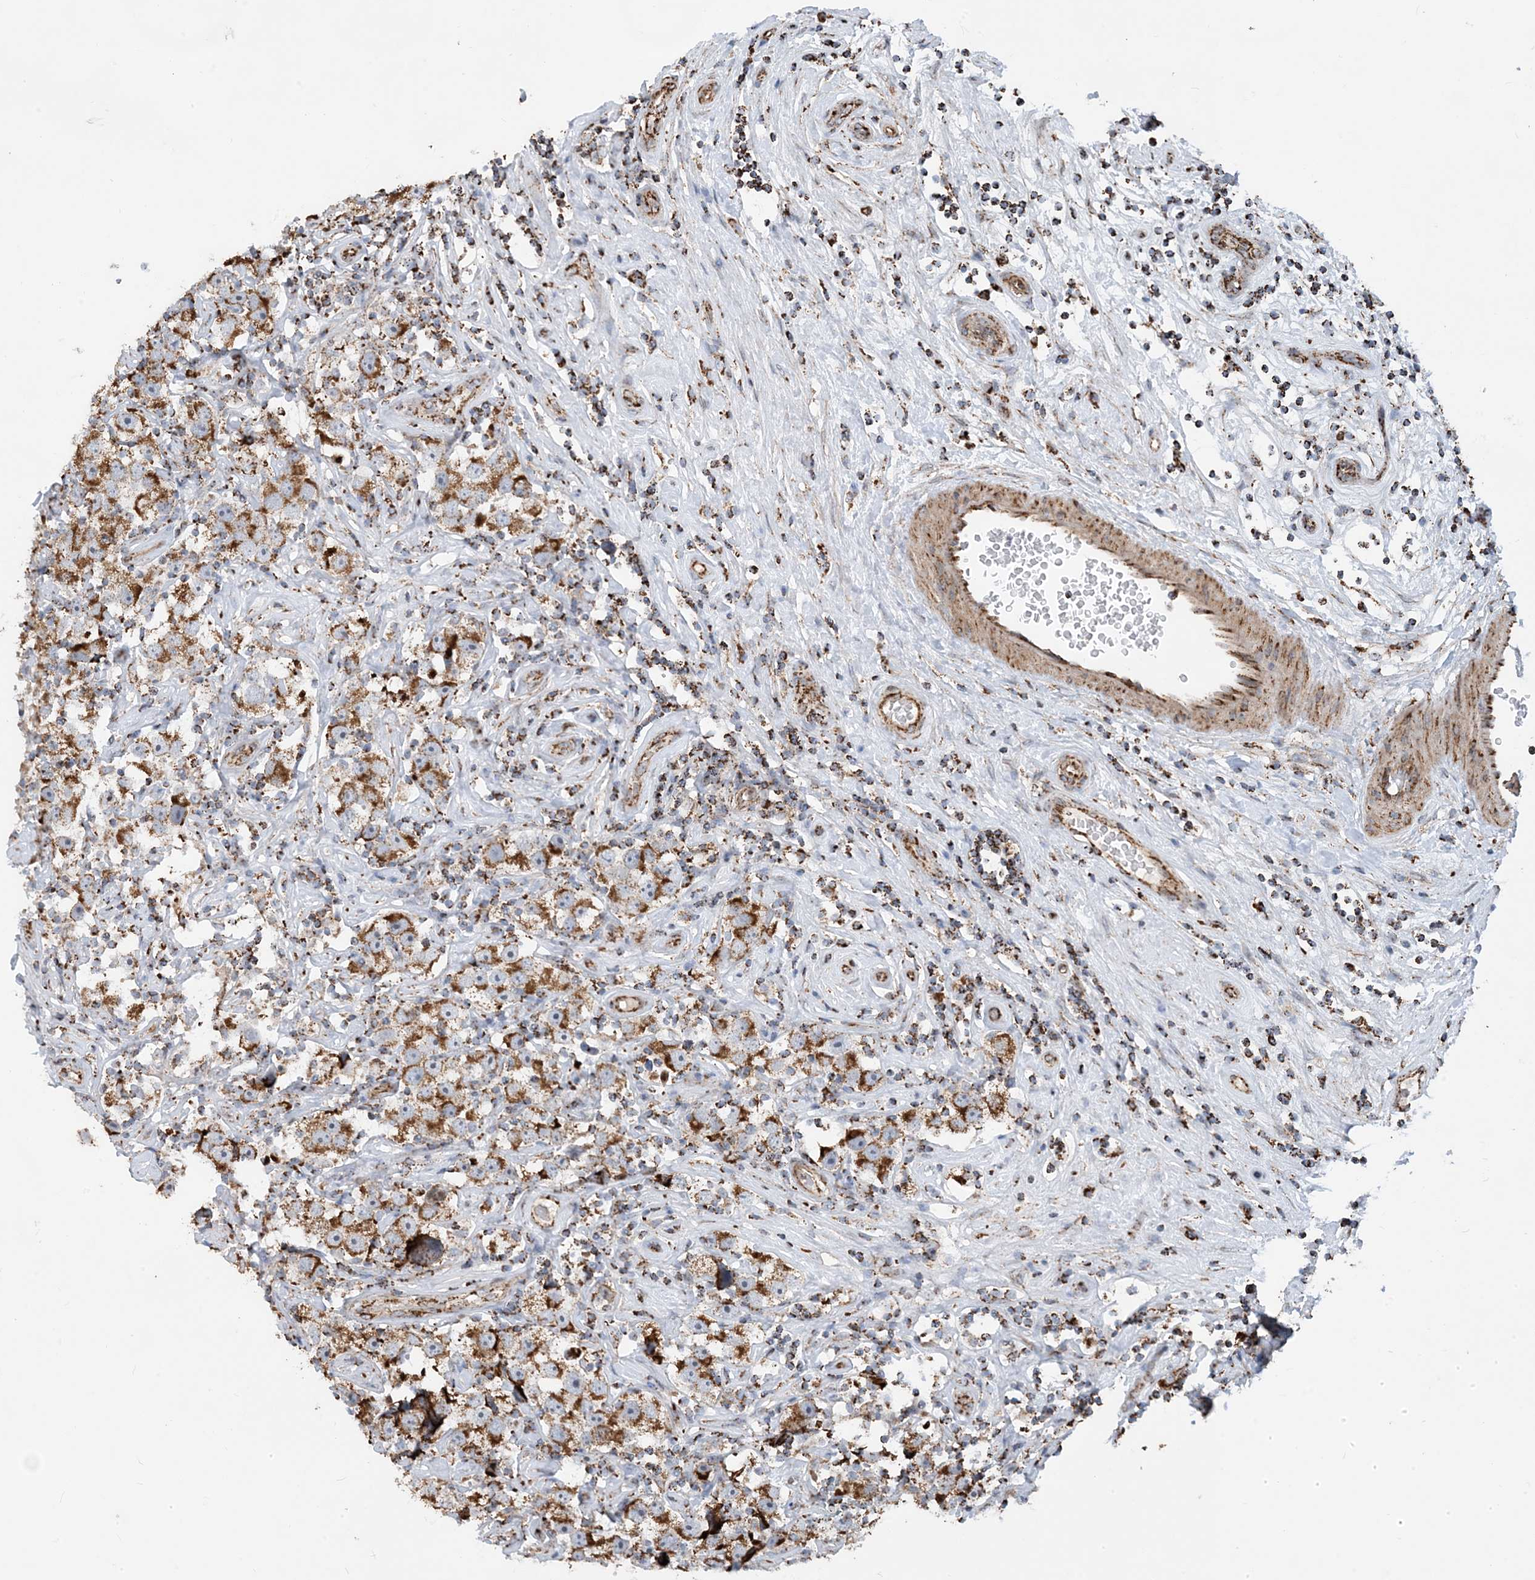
{"staining": {"intensity": "moderate", "quantity": ">75%", "location": "cytoplasmic/membranous"}, "tissue": "testis cancer", "cell_type": "Tumor cells", "image_type": "cancer", "snomed": [{"axis": "morphology", "description": "Seminoma, NOS"}, {"axis": "topography", "description": "Testis"}], "caption": "Tumor cells display moderate cytoplasmic/membranous staining in approximately >75% of cells in testis cancer.", "gene": "PCDHGA1", "patient": {"sex": "male", "age": 49}}